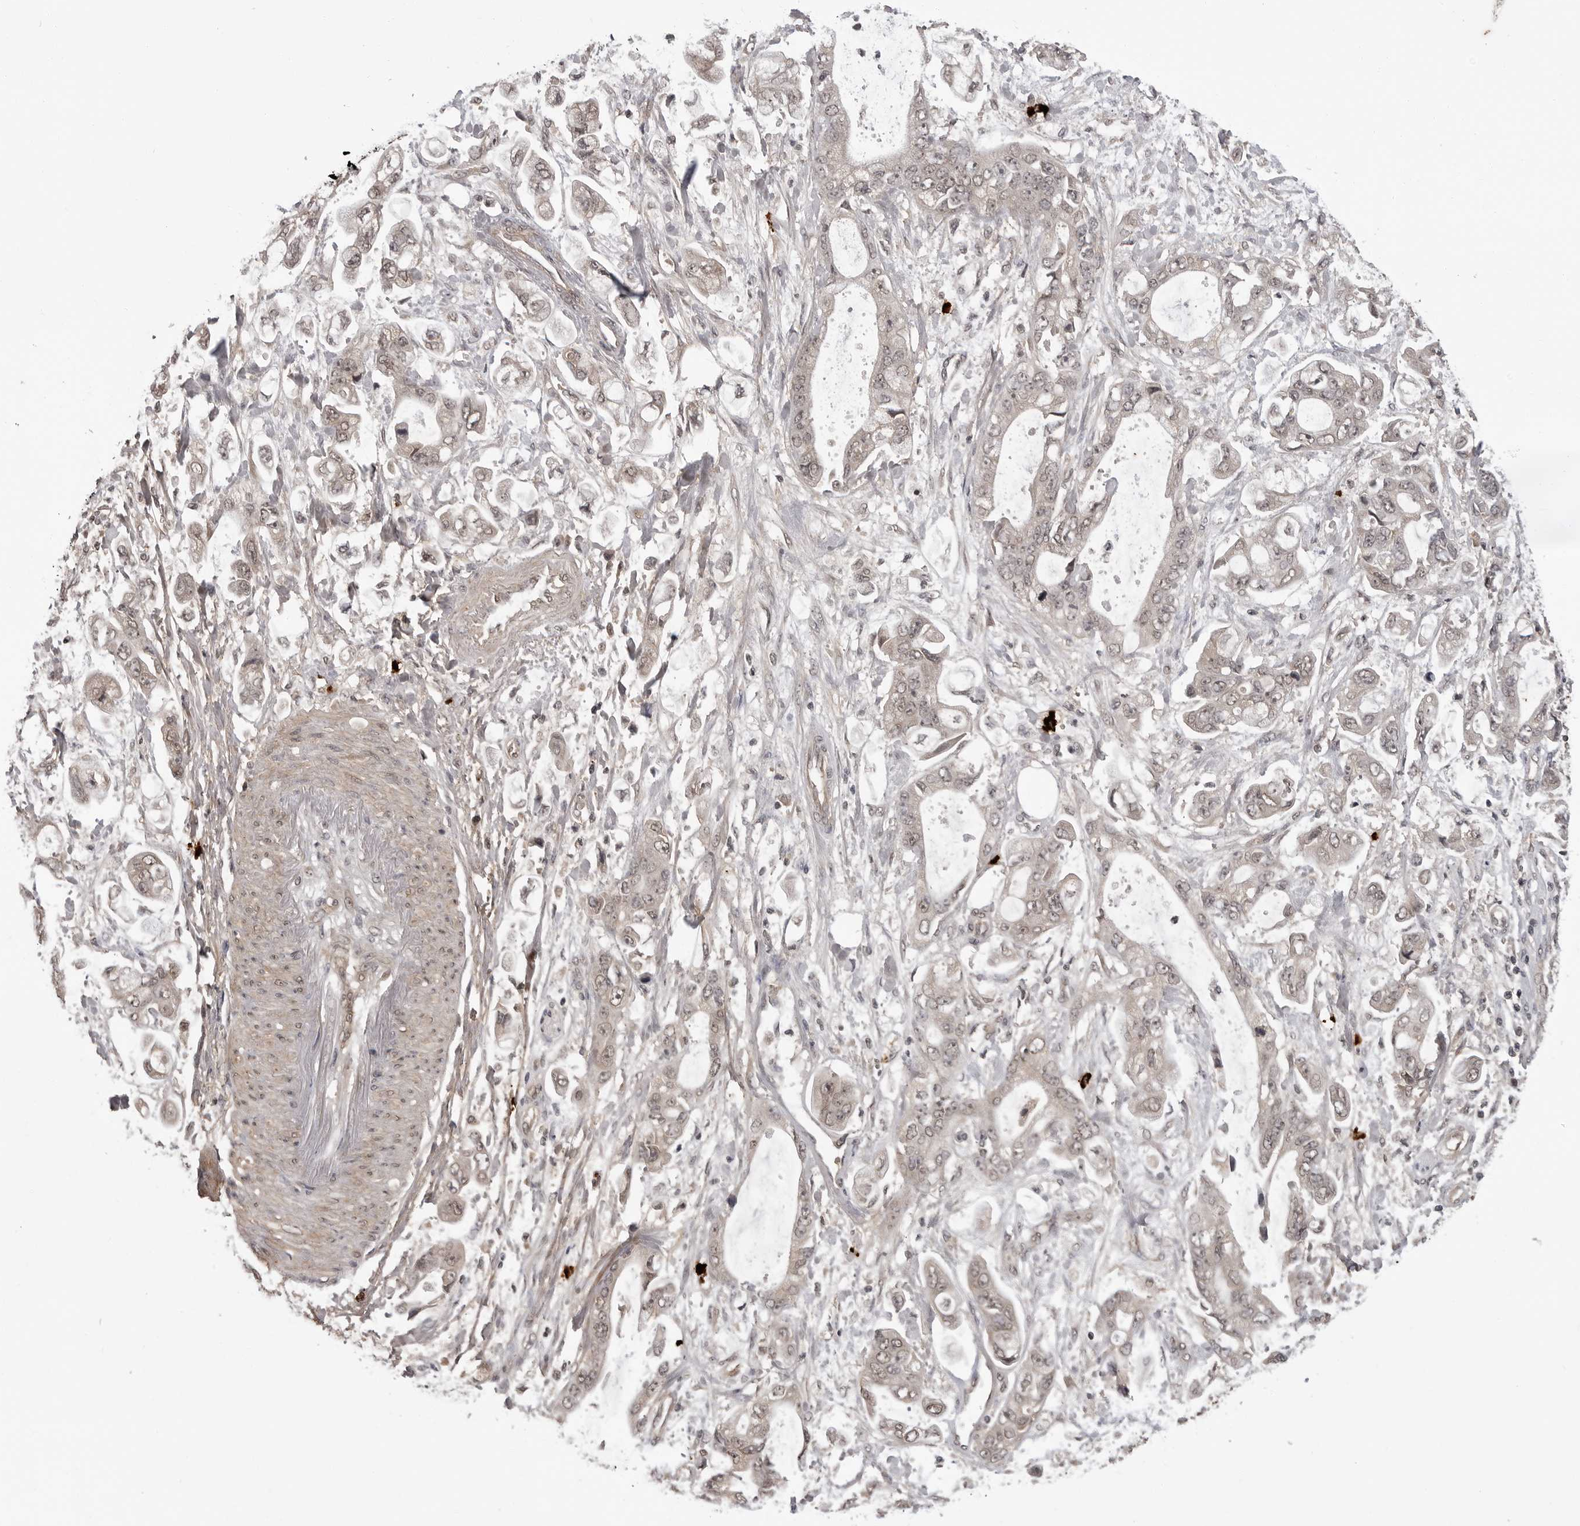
{"staining": {"intensity": "weak", "quantity": ">75%", "location": "nuclear"}, "tissue": "stomach cancer", "cell_type": "Tumor cells", "image_type": "cancer", "snomed": [{"axis": "morphology", "description": "Normal tissue, NOS"}, {"axis": "morphology", "description": "Adenocarcinoma, NOS"}, {"axis": "topography", "description": "Stomach"}], "caption": "Stomach cancer stained for a protein (brown) exhibits weak nuclear positive staining in approximately >75% of tumor cells.", "gene": "IL24", "patient": {"sex": "male", "age": 62}}